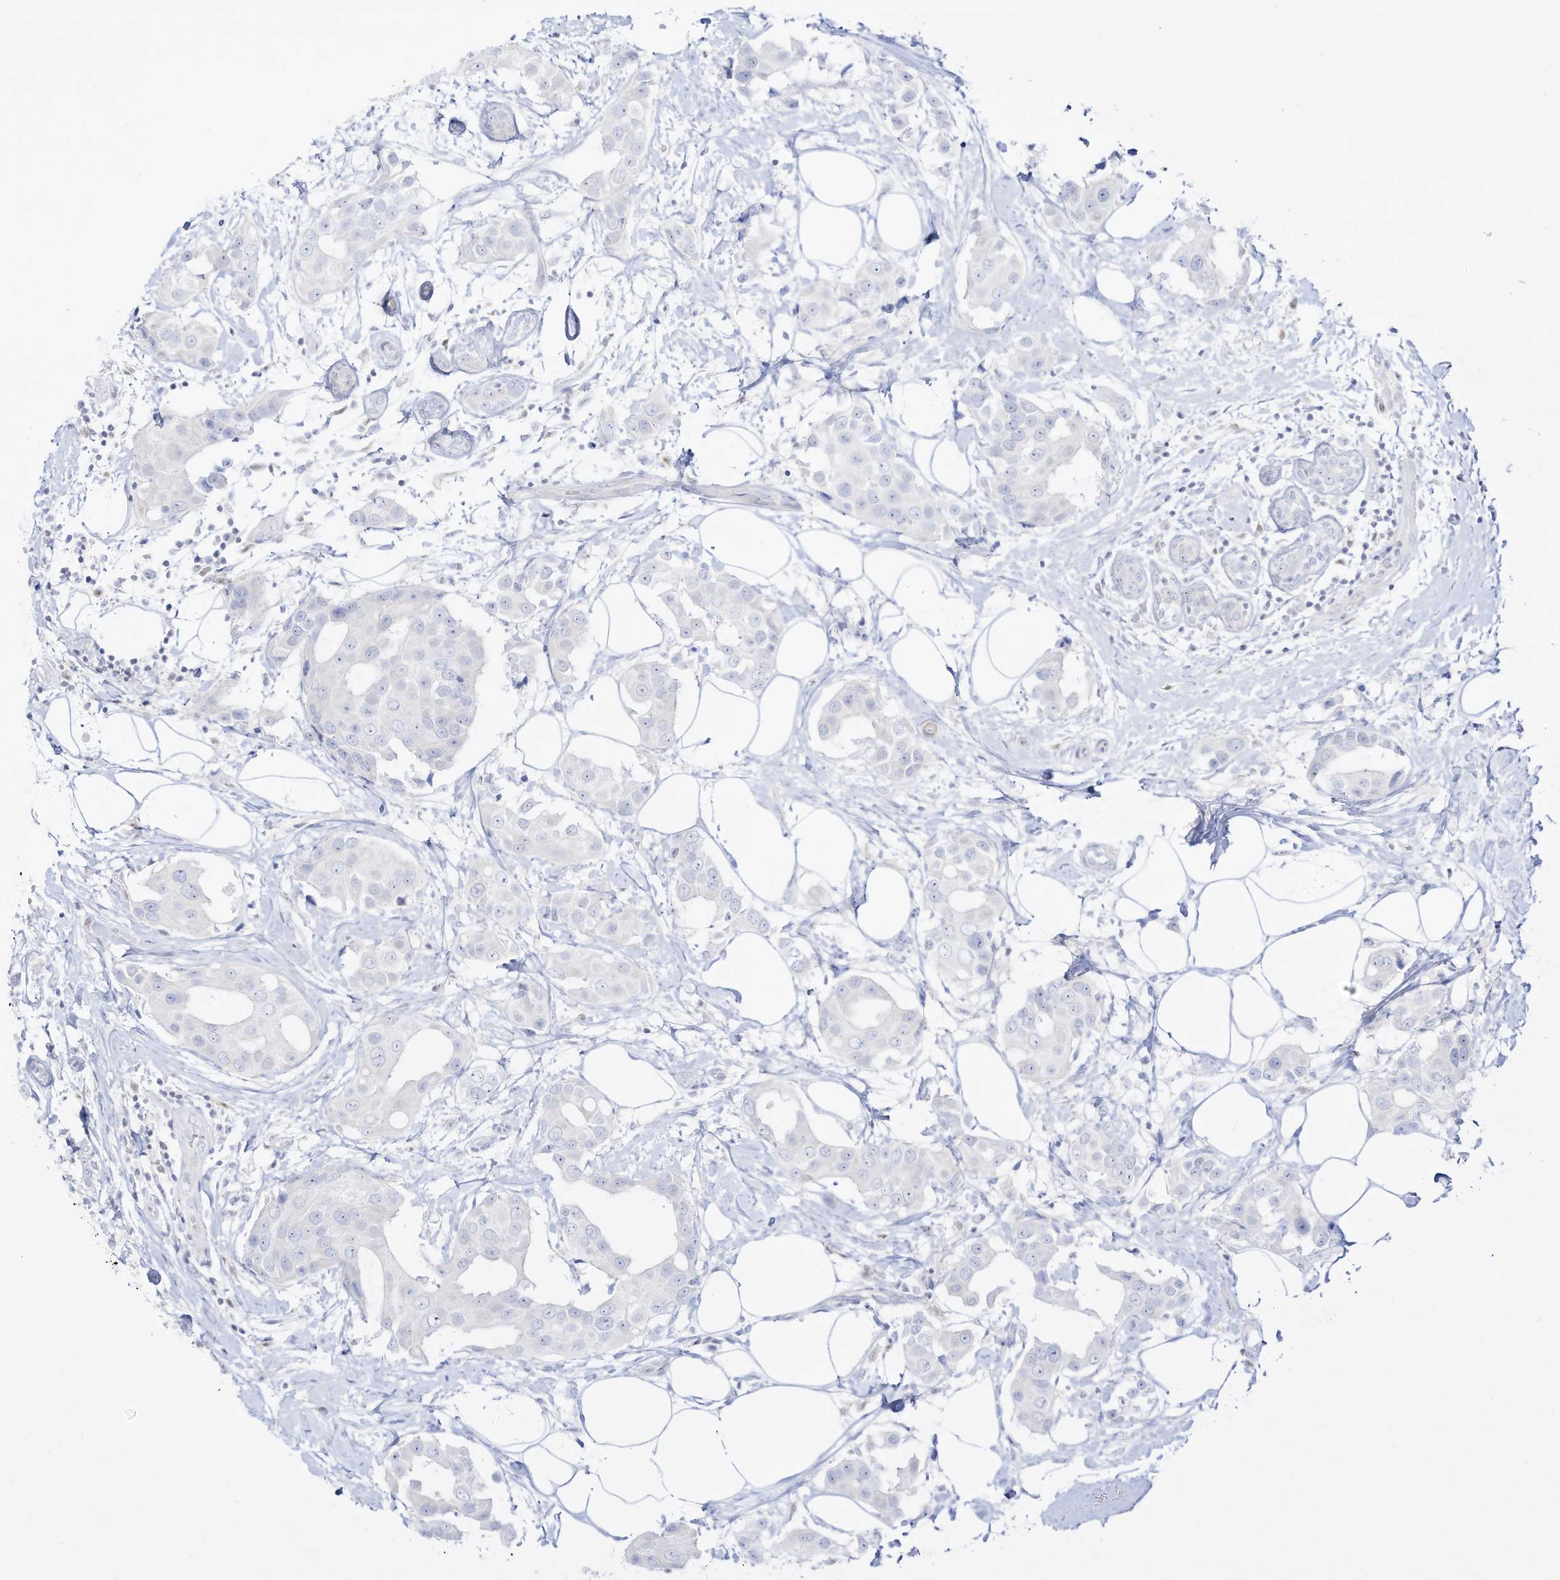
{"staining": {"intensity": "negative", "quantity": "none", "location": "none"}, "tissue": "breast cancer", "cell_type": "Tumor cells", "image_type": "cancer", "snomed": [{"axis": "morphology", "description": "Normal tissue, NOS"}, {"axis": "morphology", "description": "Duct carcinoma"}, {"axis": "topography", "description": "Breast"}], "caption": "The photomicrograph shows no significant staining in tumor cells of infiltrating ductal carcinoma (breast). The staining was performed using DAB (3,3'-diaminobenzidine) to visualize the protein expression in brown, while the nuclei were stained in blue with hematoxylin (Magnification: 20x).", "gene": "DMKN", "patient": {"sex": "female", "age": 39}}